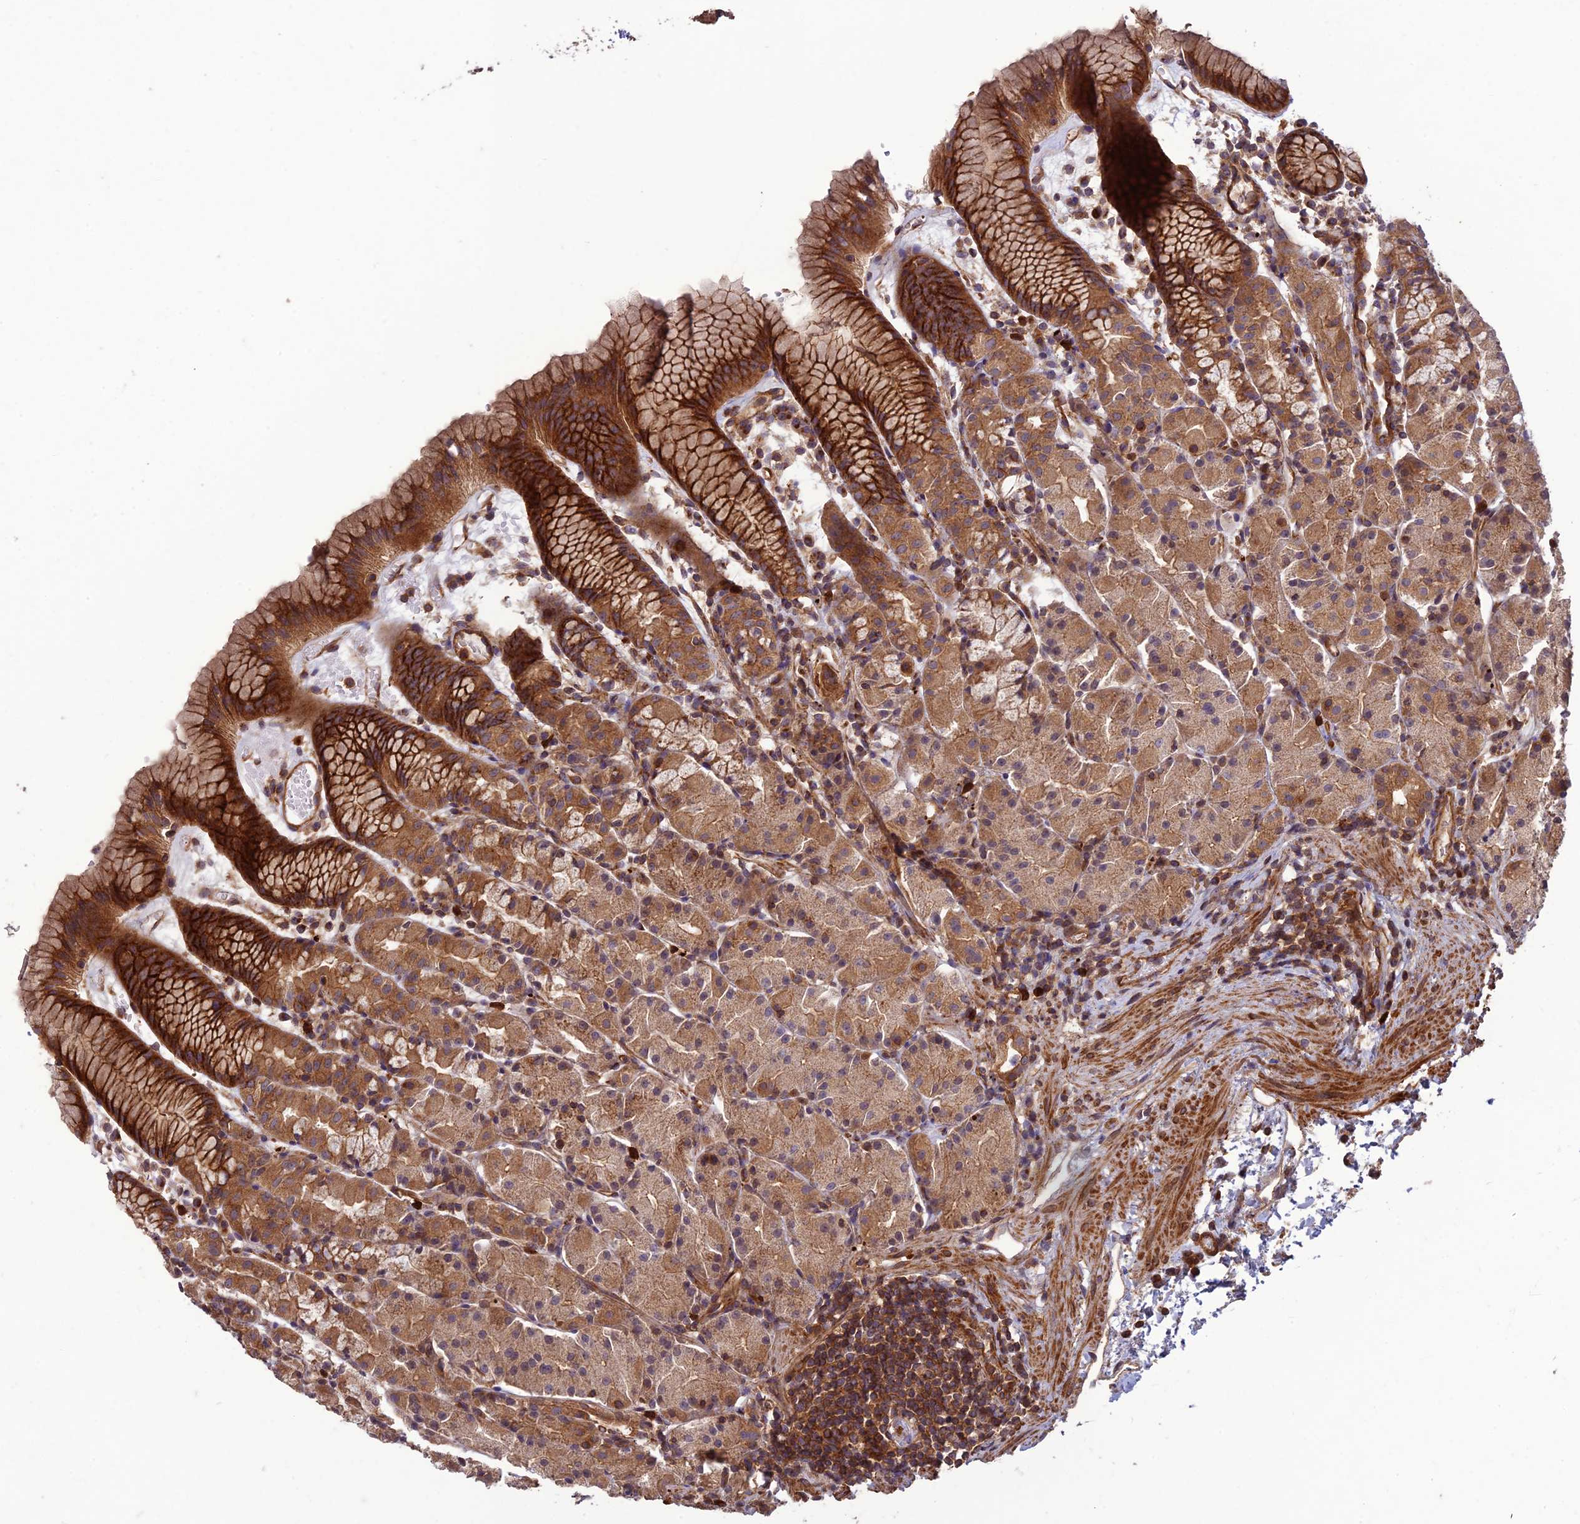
{"staining": {"intensity": "moderate", "quantity": ">75%", "location": "cytoplasmic/membranous"}, "tissue": "stomach", "cell_type": "Glandular cells", "image_type": "normal", "snomed": [{"axis": "morphology", "description": "Normal tissue, NOS"}, {"axis": "topography", "description": "Stomach, upper"}], "caption": "Immunohistochemistry staining of unremarkable stomach, which shows medium levels of moderate cytoplasmic/membranous positivity in approximately >75% of glandular cells indicating moderate cytoplasmic/membranous protein expression. The staining was performed using DAB (brown) for protein detection and nuclei were counterstained in hematoxylin (blue).", "gene": "TMEM131L", "patient": {"sex": "male", "age": 47}}